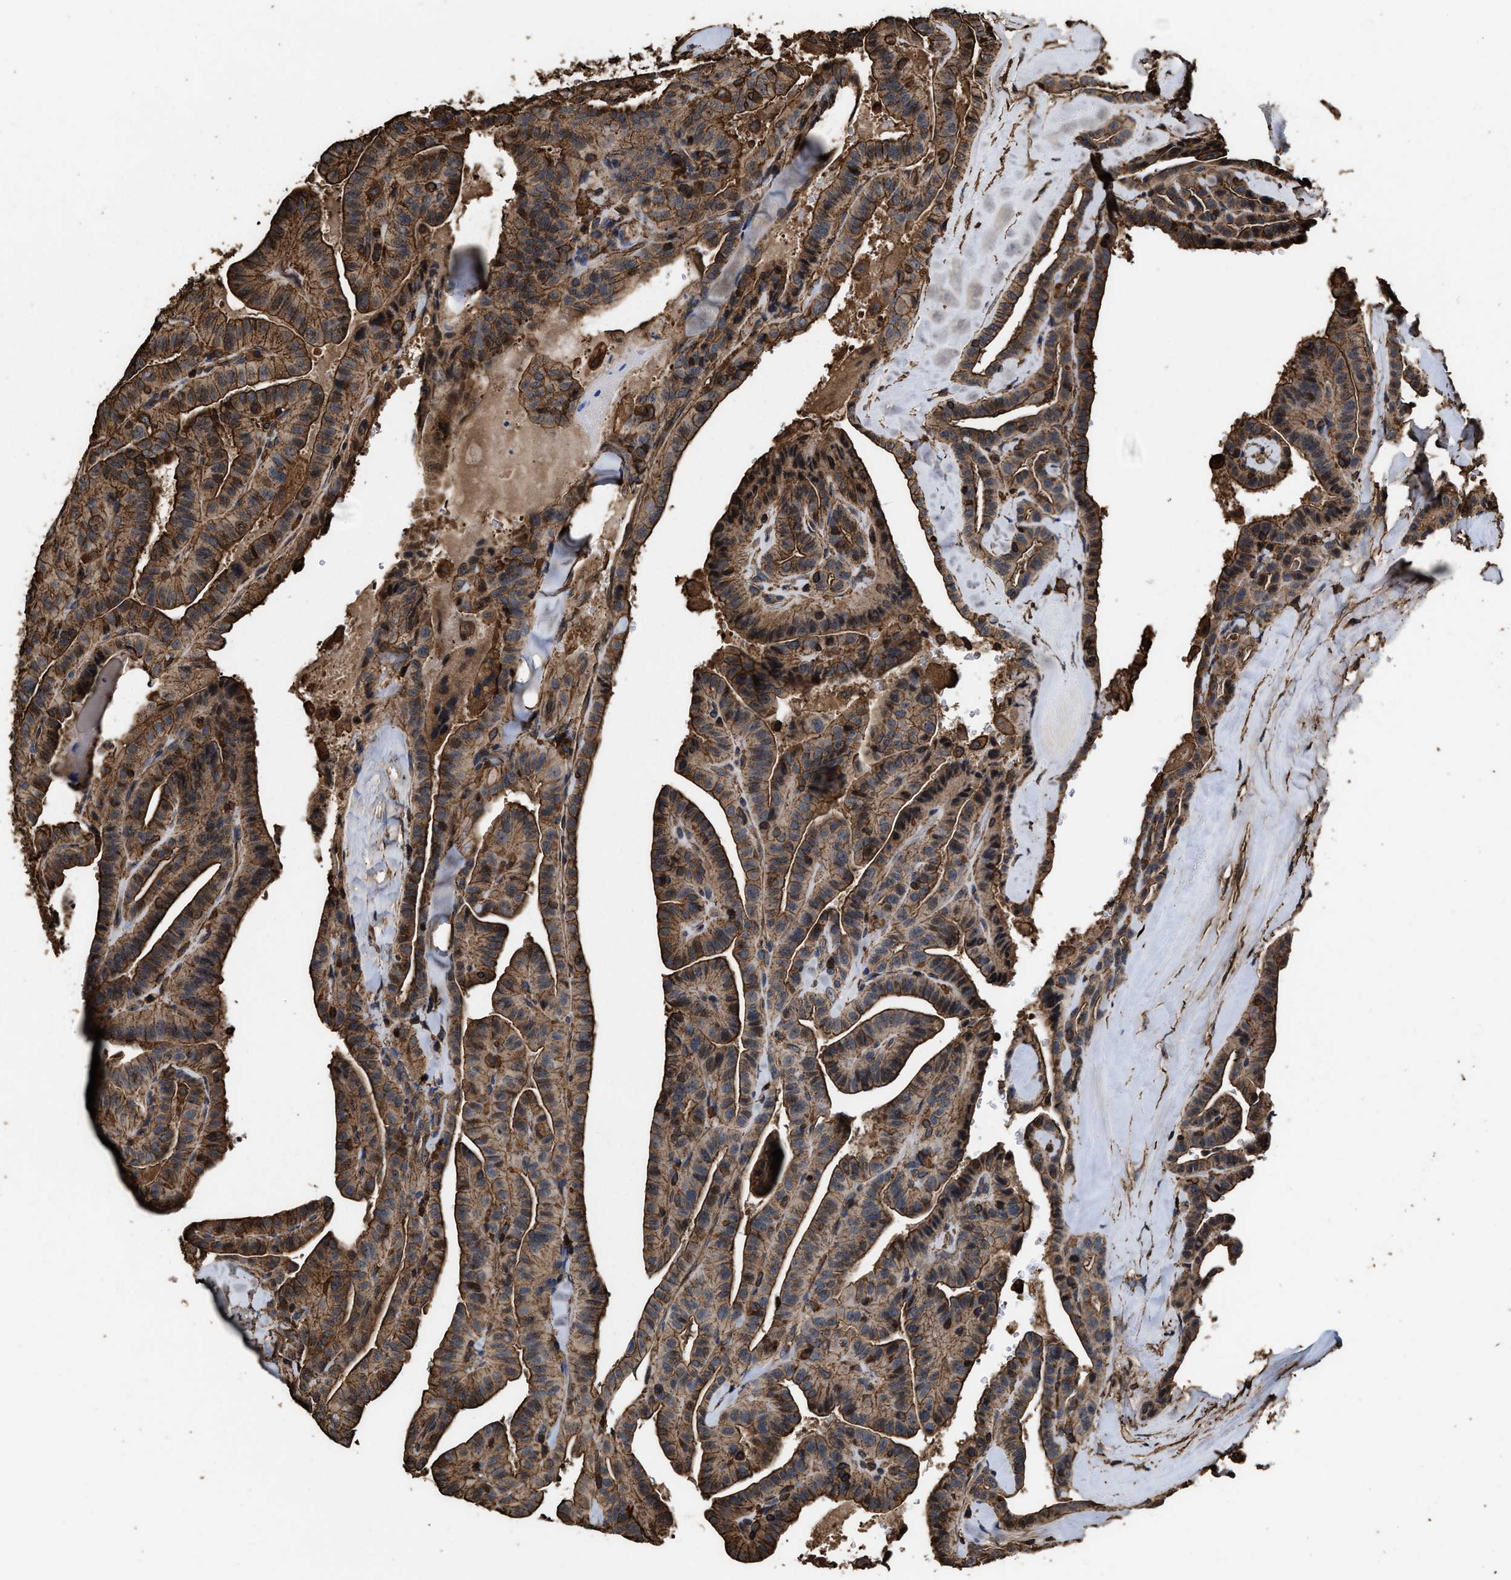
{"staining": {"intensity": "moderate", "quantity": ">75%", "location": "cytoplasmic/membranous"}, "tissue": "thyroid cancer", "cell_type": "Tumor cells", "image_type": "cancer", "snomed": [{"axis": "morphology", "description": "Papillary adenocarcinoma, NOS"}, {"axis": "topography", "description": "Thyroid gland"}], "caption": "Human papillary adenocarcinoma (thyroid) stained for a protein (brown) demonstrates moderate cytoplasmic/membranous positive staining in approximately >75% of tumor cells.", "gene": "KBTBD2", "patient": {"sex": "male", "age": 77}}